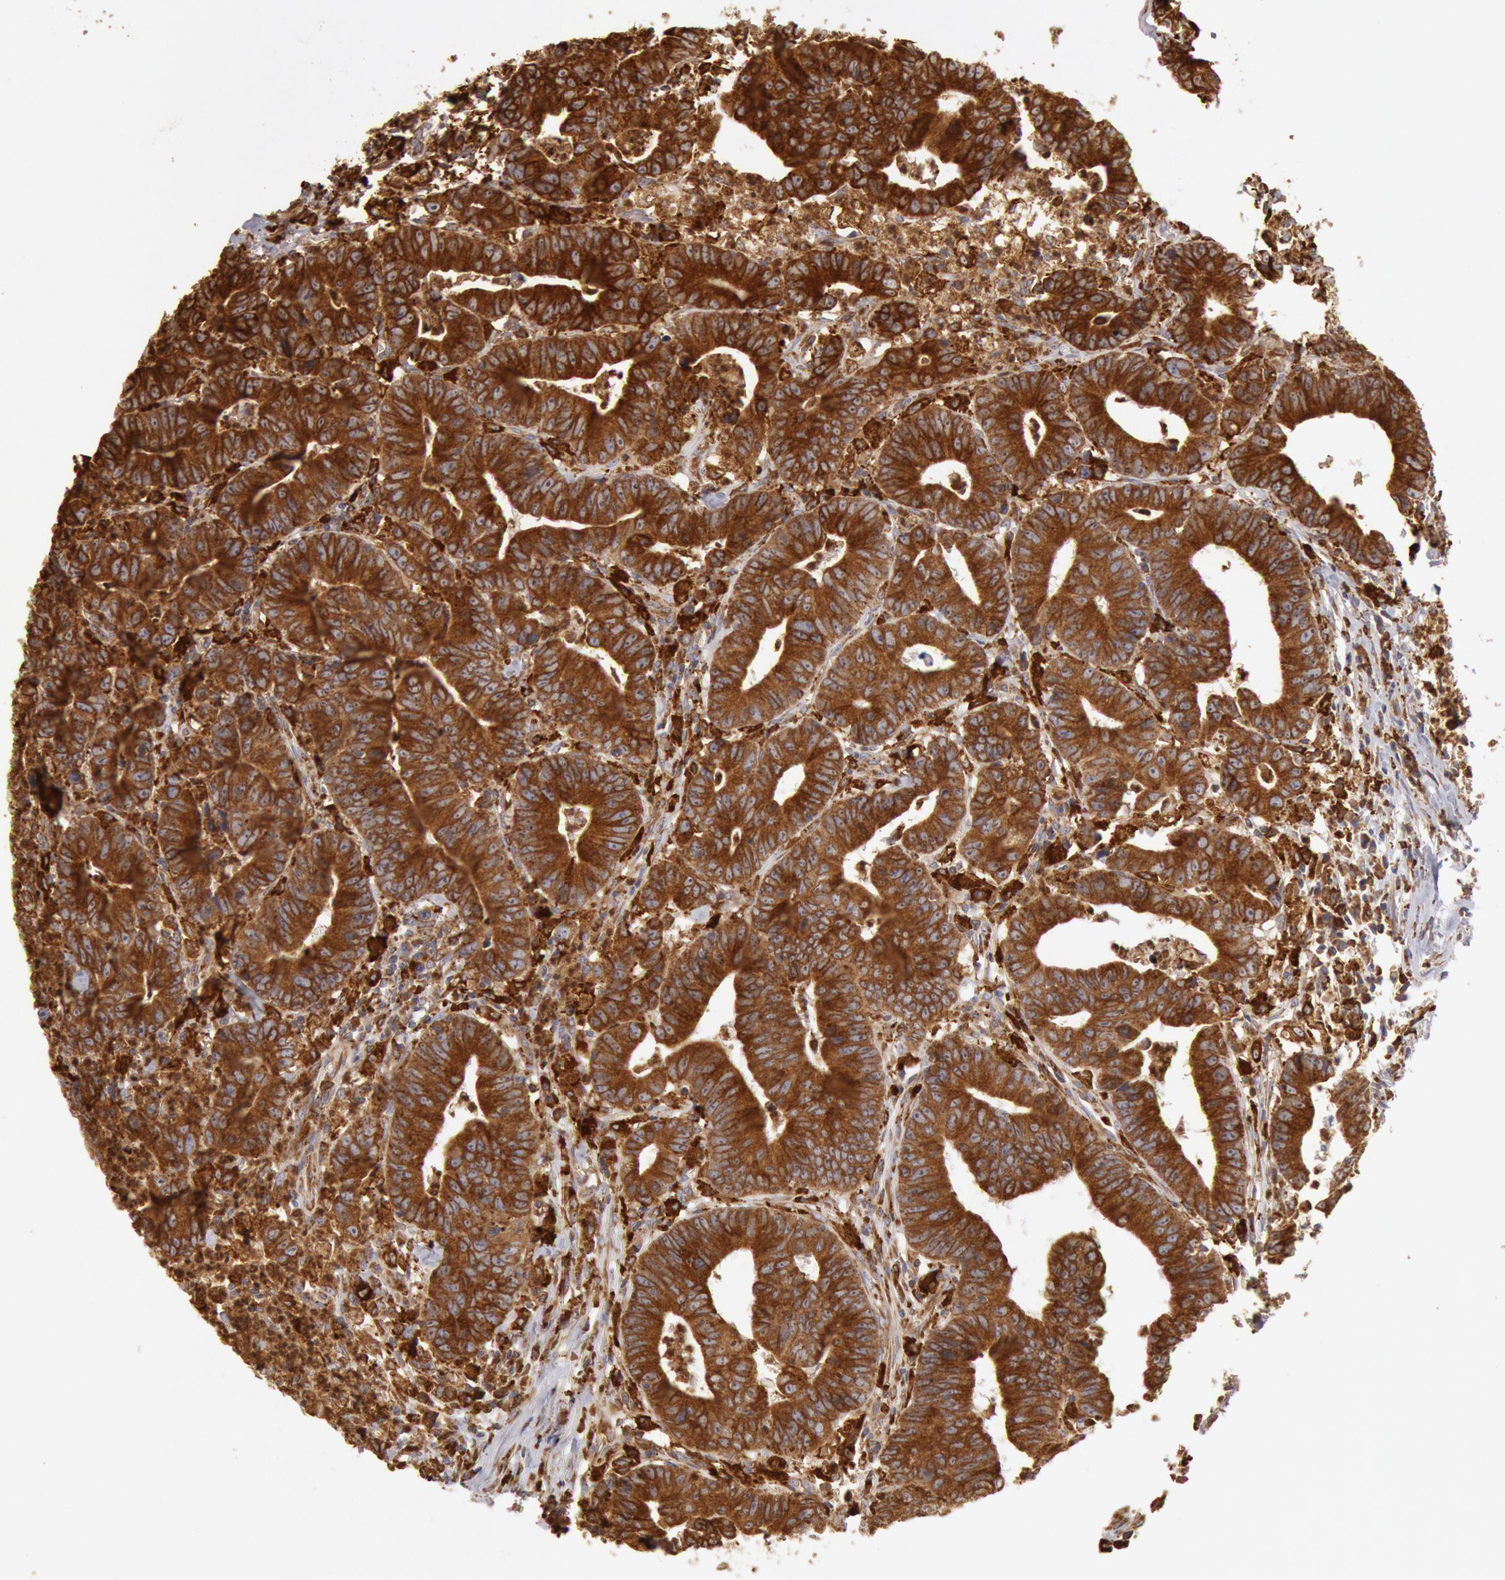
{"staining": {"intensity": "strong", "quantity": ">75%", "location": "cytoplasmic/membranous"}, "tissue": "colorectal cancer", "cell_type": "Tumor cells", "image_type": "cancer", "snomed": [{"axis": "morphology", "description": "Adenocarcinoma, NOS"}, {"axis": "topography", "description": "Colon"}], "caption": "Brown immunohistochemical staining in colorectal cancer shows strong cytoplasmic/membranous staining in approximately >75% of tumor cells.", "gene": "ERP44", "patient": {"sex": "male", "age": 55}}